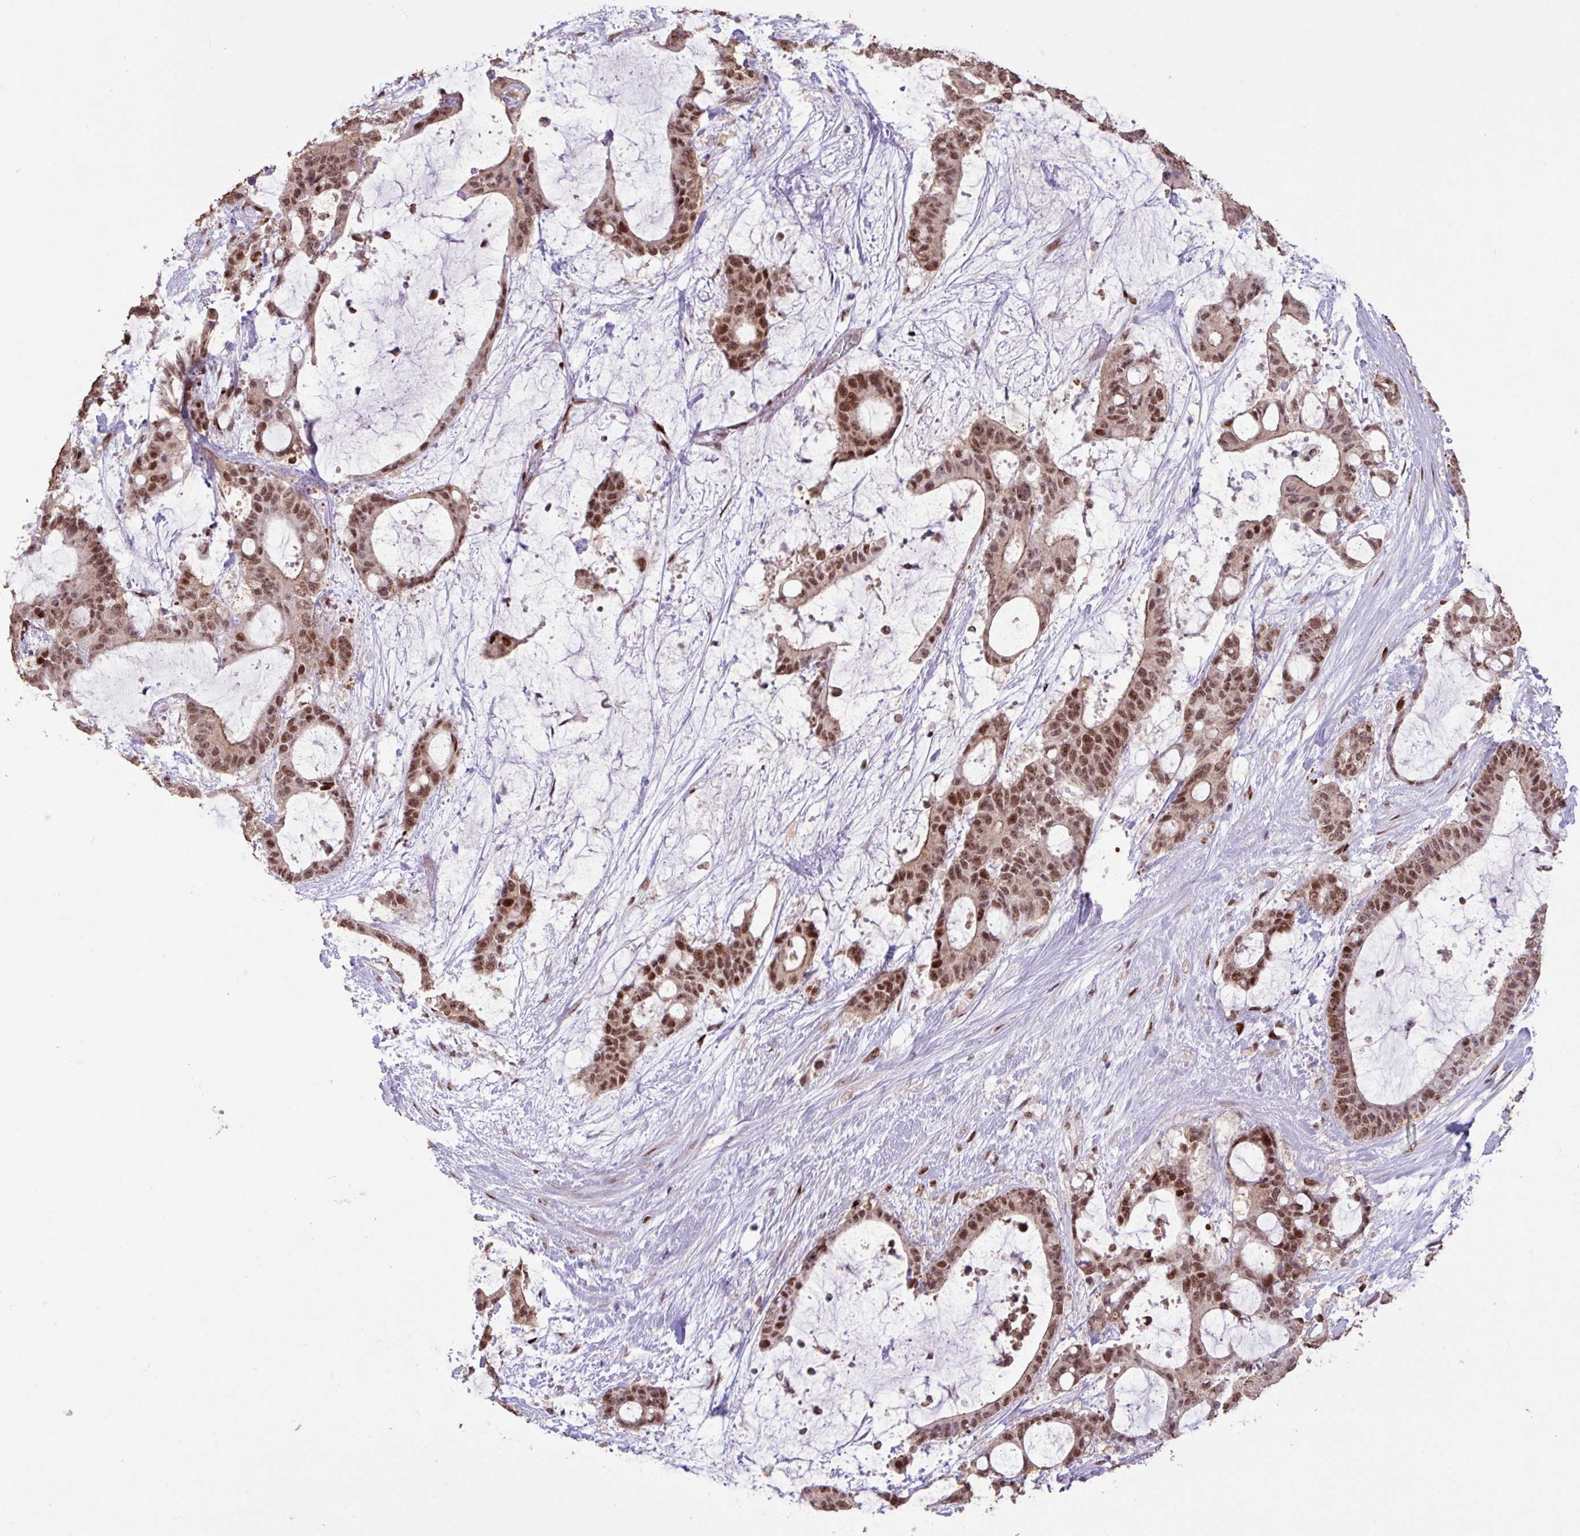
{"staining": {"intensity": "moderate", "quantity": ">75%", "location": "nuclear"}, "tissue": "liver cancer", "cell_type": "Tumor cells", "image_type": "cancer", "snomed": [{"axis": "morphology", "description": "Normal tissue, NOS"}, {"axis": "morphology", "description": "Cholangiocarcinoma"}, {"axis": "topography", "description": "Liver"}, {"axis": "topography", "description": "Peripheral nerve tissue"}], "caption": "Brown immunohistochemical staining in liver cancer (cholangiocarcinoma) shows moderate nuclear positivity in about >75% of tumor cells.", "gene": "ZNF709", "patient": {"sex": "female", "age": 73}}